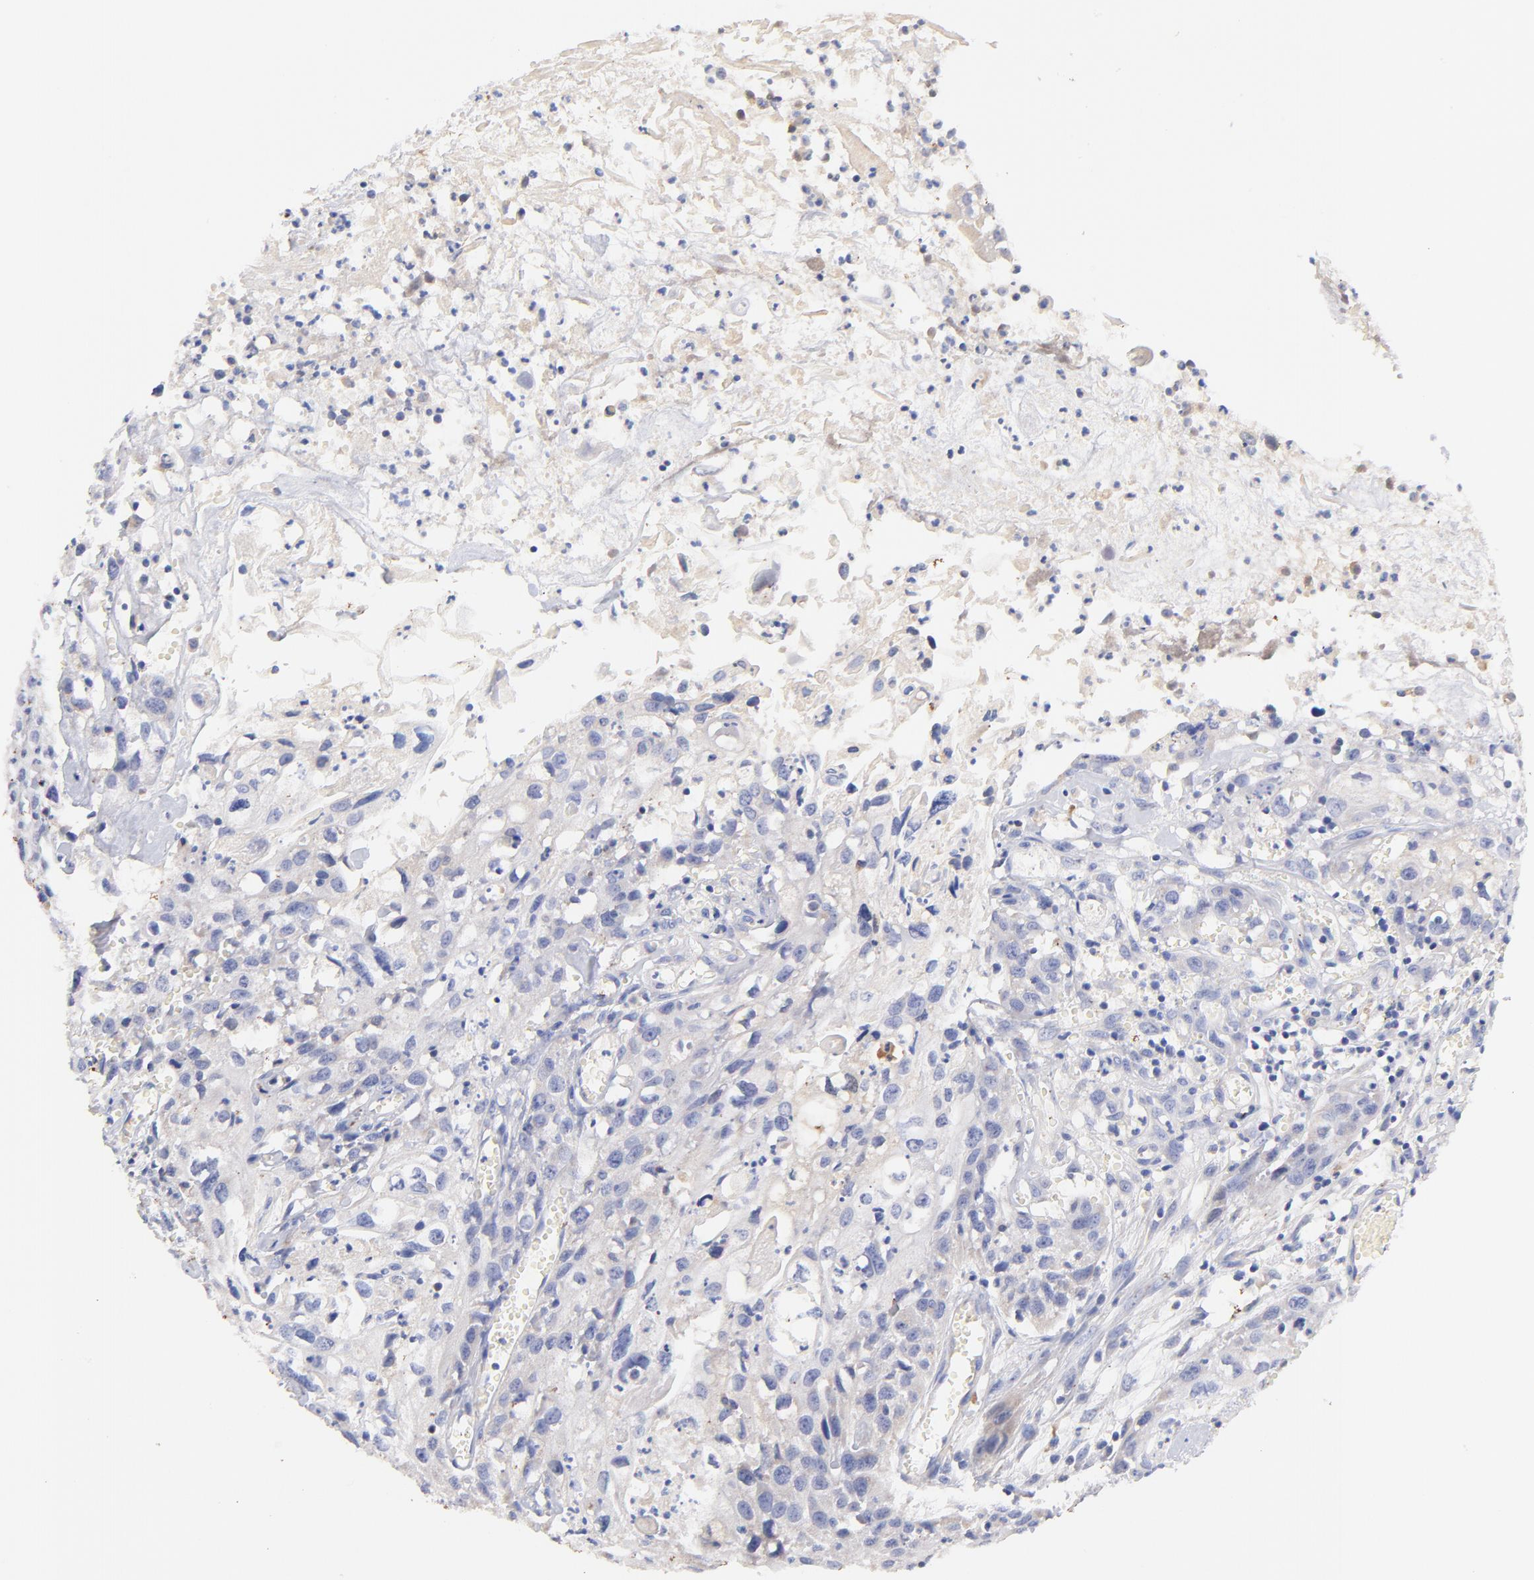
{"staining": {"intensity": "negative", "quantity": "none", "location": "none"}, "tissue": "urothelial cancer", "cell_type": "Tumor cells", "image_type": "cancer", "snomed": [{"axis": "morphology", "description": "Urothelial carcinoma, High grade"}, {"axis": "topography", "description": "Urinary bladder"}], "caption": "An immunohistochemistry image of urothelial cancer is shown. There is no staining in tumor cells of urothelial cancer.", "gene": "IGLV7-43", "patient": {"sex": "male", "age": 54}}